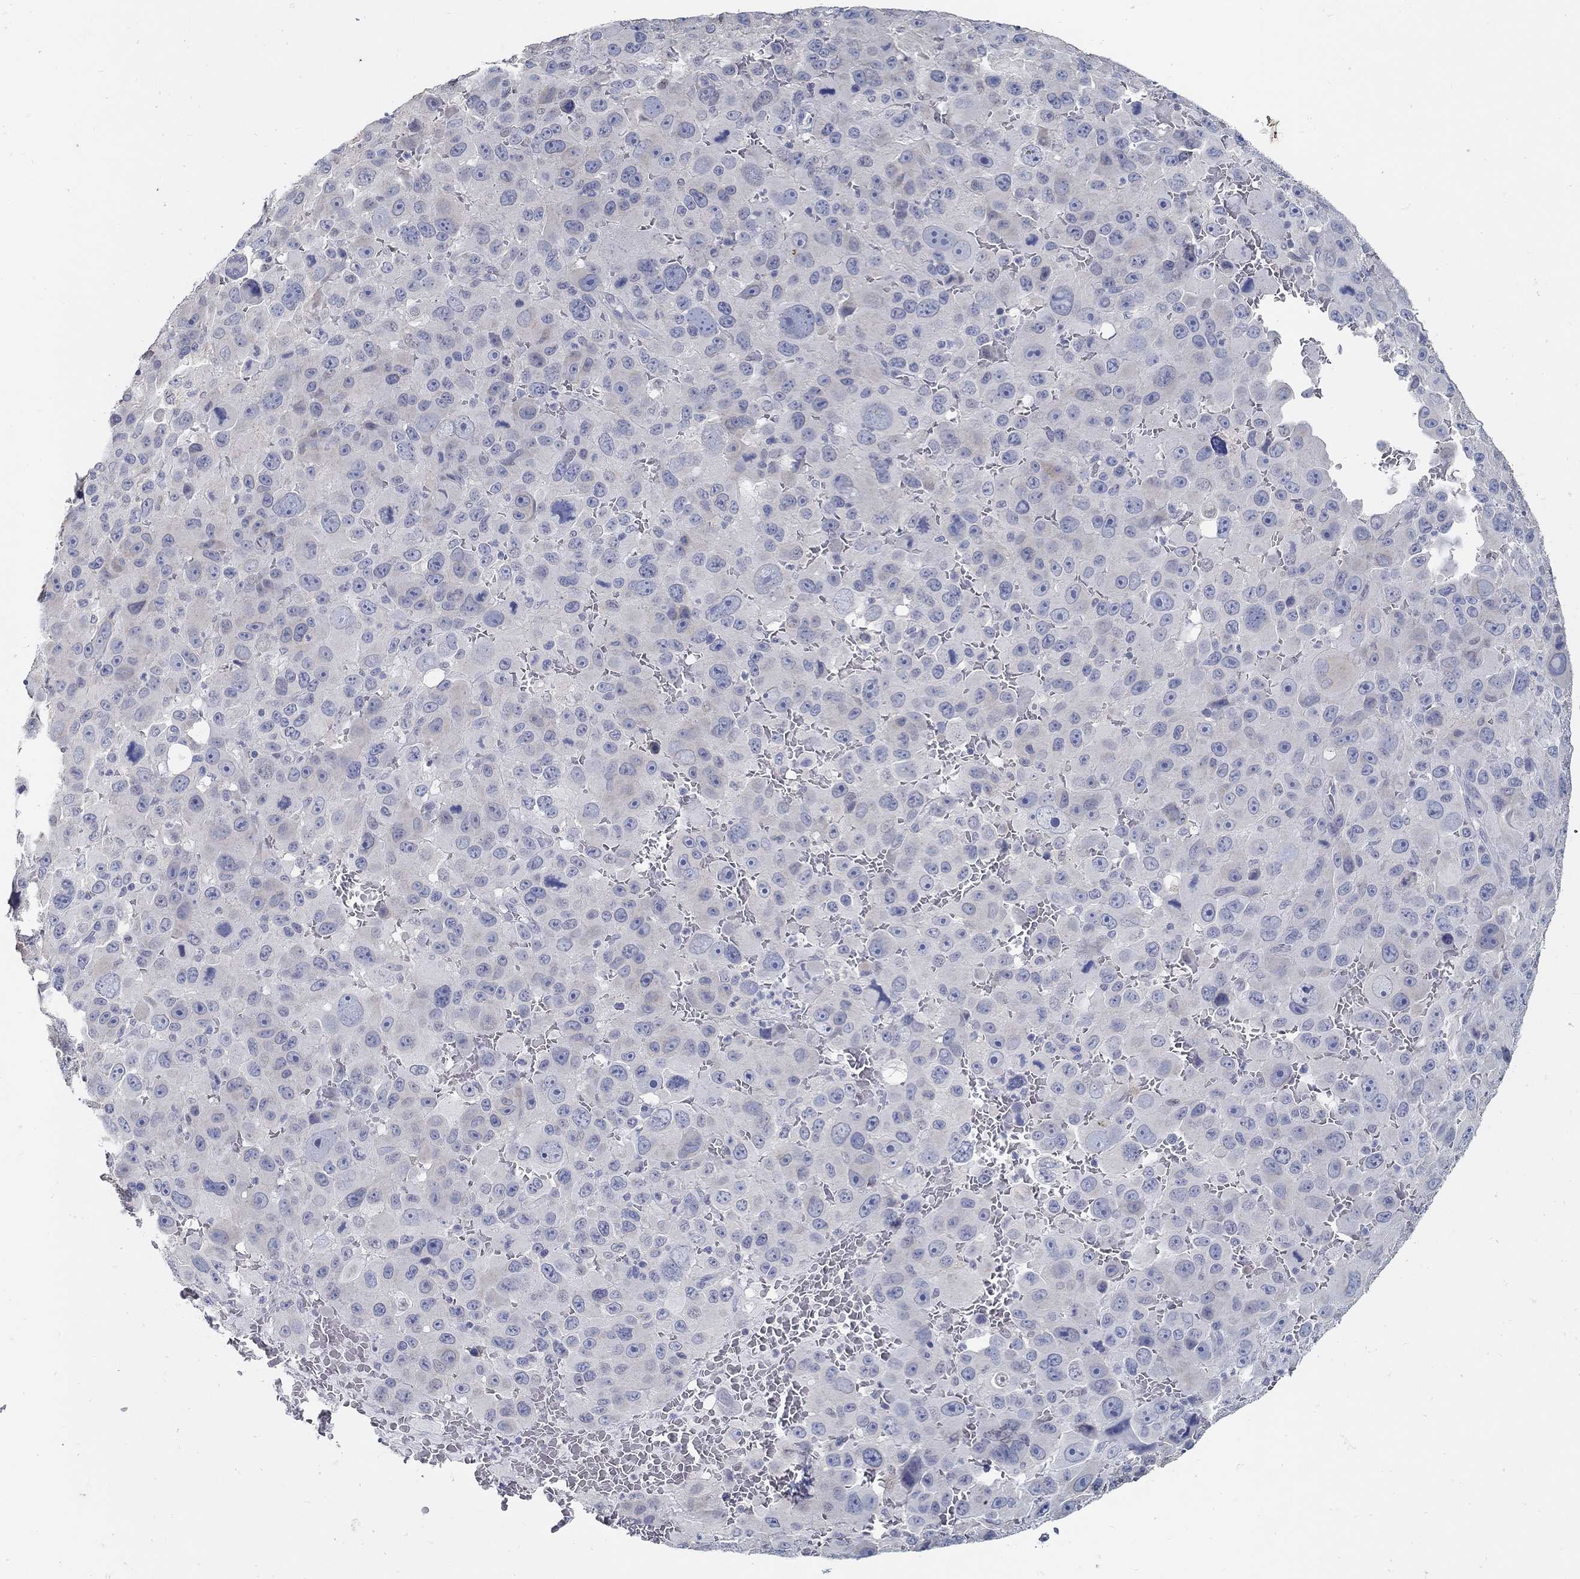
{"staining": {"intensity": "negative", "quantity": "none", "location": "none"}, "tissue": "melanoma", "cell_type": "Tumor cells", "image_type": "cancer", "snomed": [{"axis": "morphology", "description": "Malignant melanoma, NOS"}, {"axis": "topography", "description": "Skin"}], "caption": "There is no significant positivity in tumor cells of malignant melanoma.", "gene": "USP29", "patient": {"sex": "female", "age": 91}}